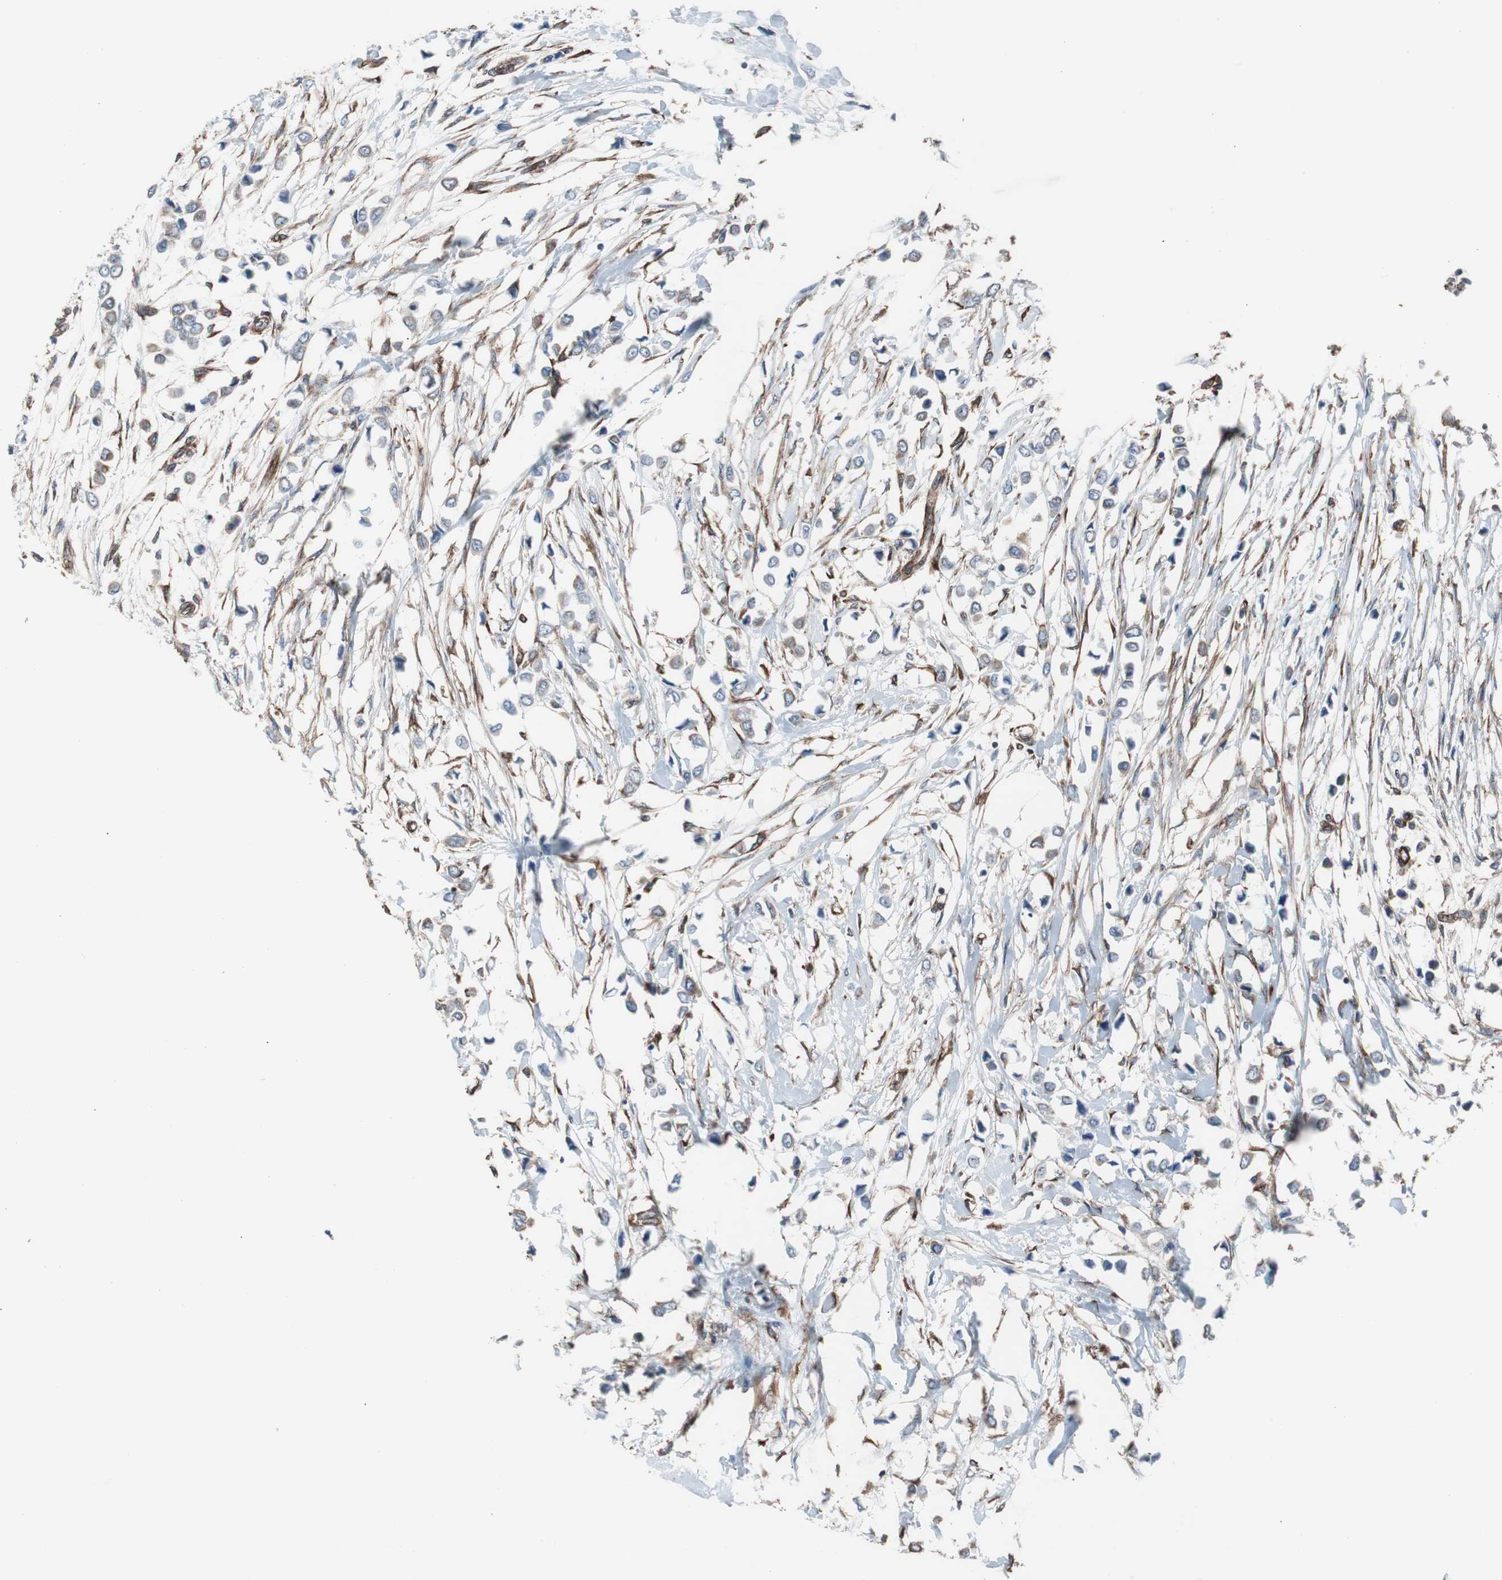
{"staining": {"intensity": "moderate", "quantity": ">75%", "location": "cytoplasmic/membranous"}, "tissue": "breast cancer", "cell_type": "Tumor cells", "image_type": "cancer", "snomed": [{"axis": "morphology", "description": "Lobular carcinoma"}, {"axis": "topography", "description": "Breast"}], "caption": "About >75% of tumor cells in human breast cancer (lobular carcinoma) reveal moderate cytoplasmic/membranous protein staining as visualized by brown immunohistochemical staining.", "gene": "KIF3B", "patient": {"sex": "female", "age": 51}}